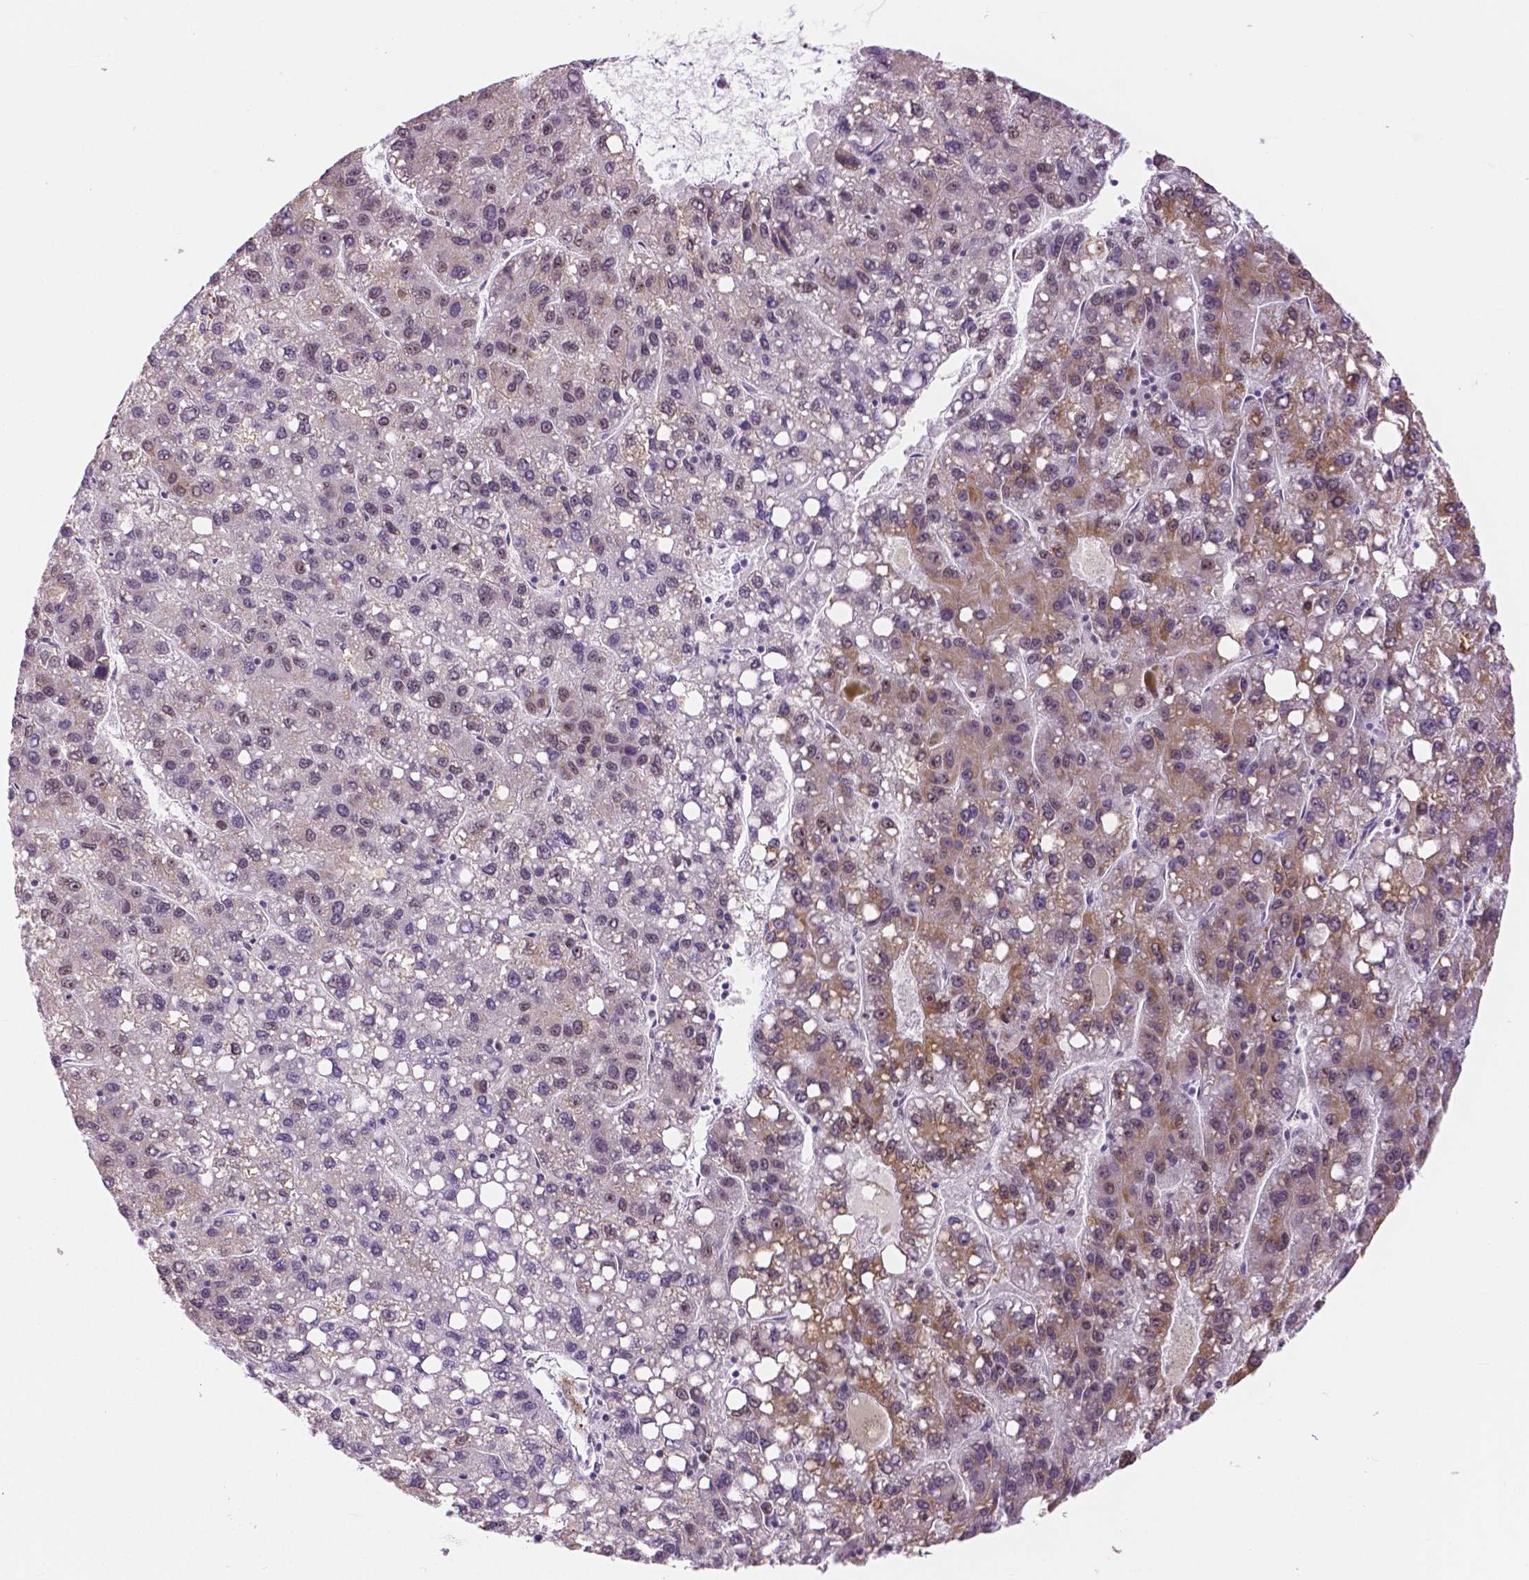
{"staining": {"intensity": "moderate", "quantity": "25%-75%", "location": "nuclear"}, "tissue": "liver cancer", "cell_type": "Tumor cells", "image_type": "cancer", "snomed": [{"axis": "morphology", "description": "Carcinoma, Hepatocellular, NOS"}, {"axis": "topography", "description": "Liver"}], "caption": "The immunohistochemical stain labels moderate nuclear expression in tumor cells of liver cancer tissue.", "gene": "NHP2", "patient": {"sex": "female", "age": 82}}